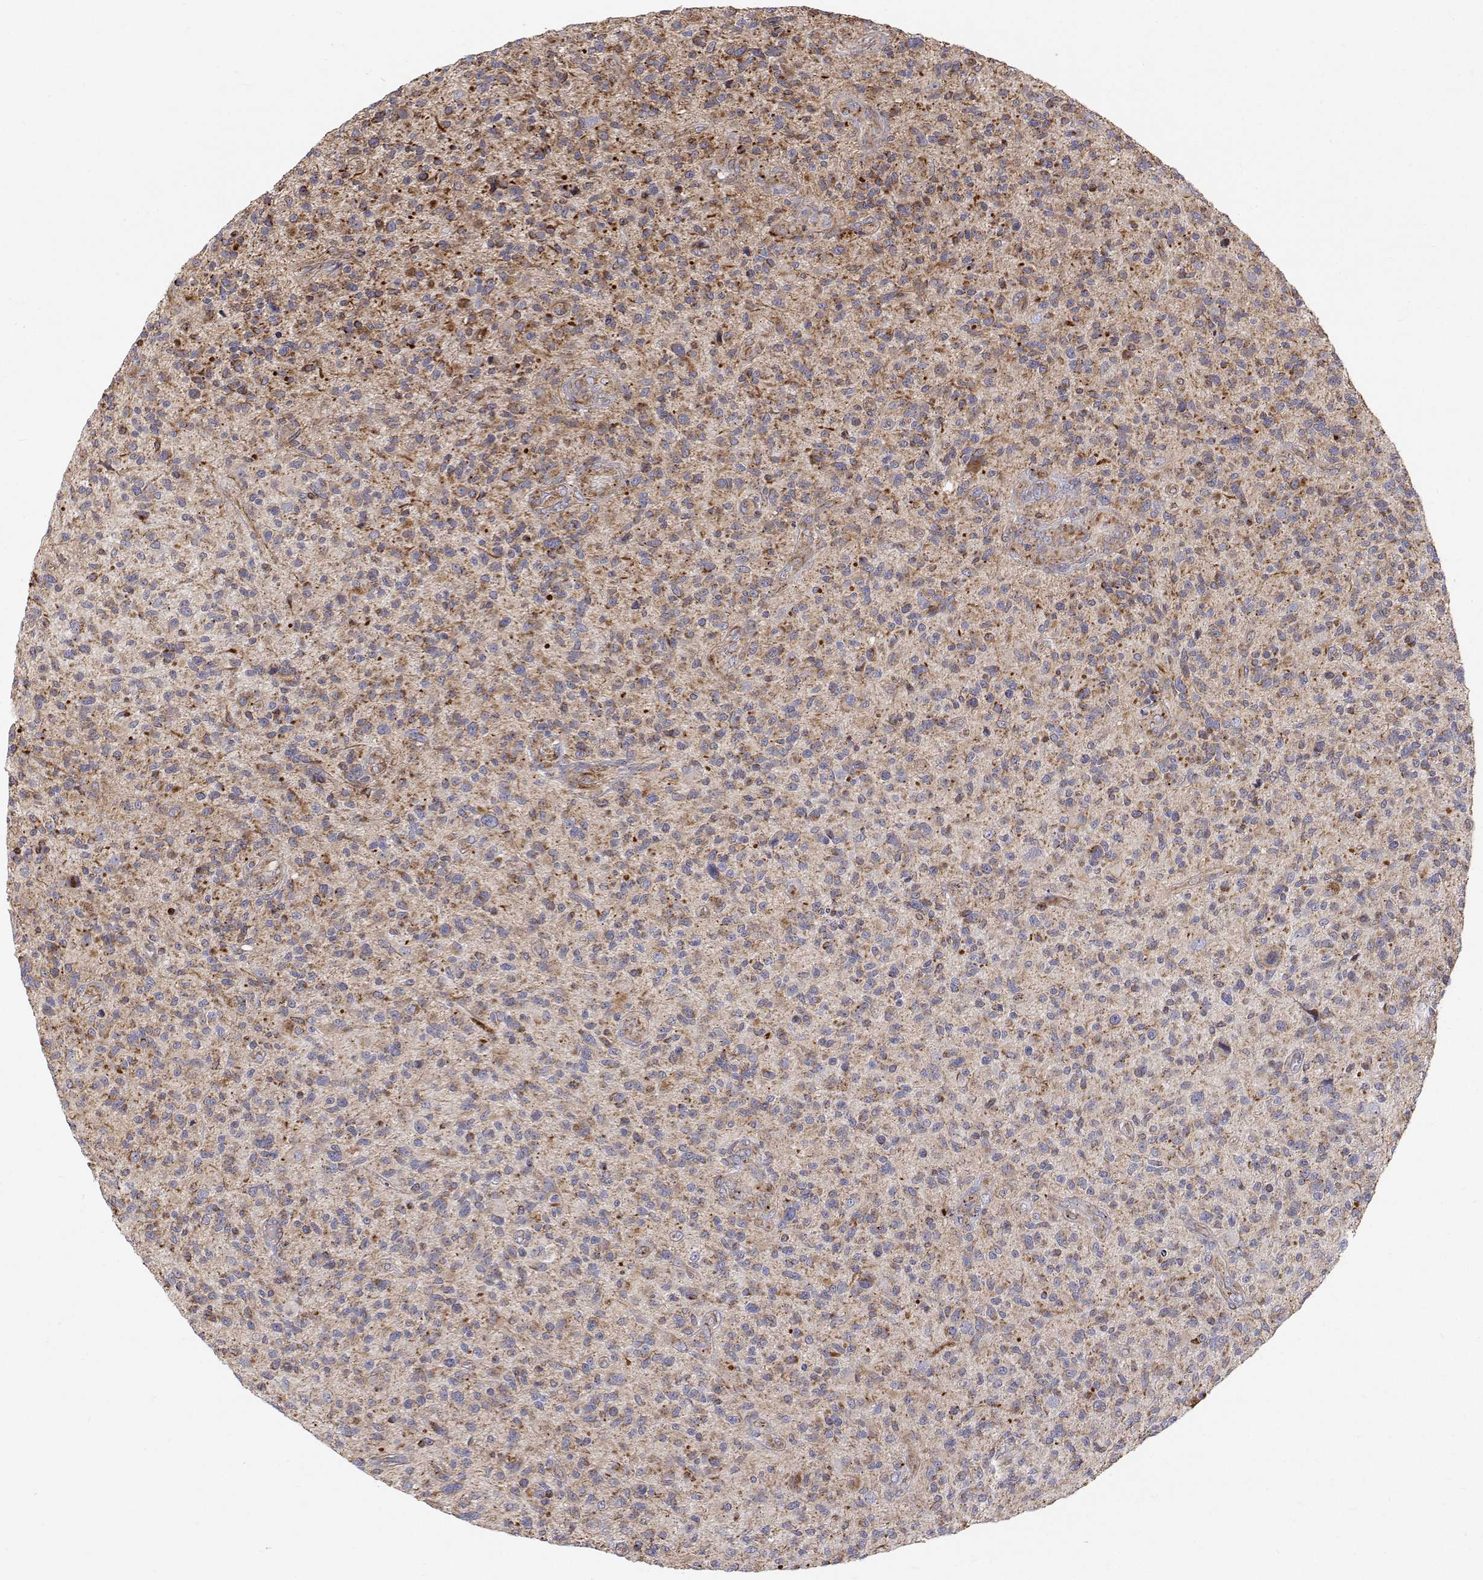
{"staining": {"intensity": "weak", "quantity": "<25%", "location": "cytoplasmic/membranous"}, "tissue": "glioma", "cell_type": "Tumor cells", "image_type": "cancer", "snomed": [{"axis": "morphology", "description": "Glioma, malignant, High grade"}, {"axis": "topography", "description": "Brain"}], "caption": "There is no significant staining in tumor cells of glioma.", "gene": "SPICE1", "patient": {"sex": "male", "age": 47}}